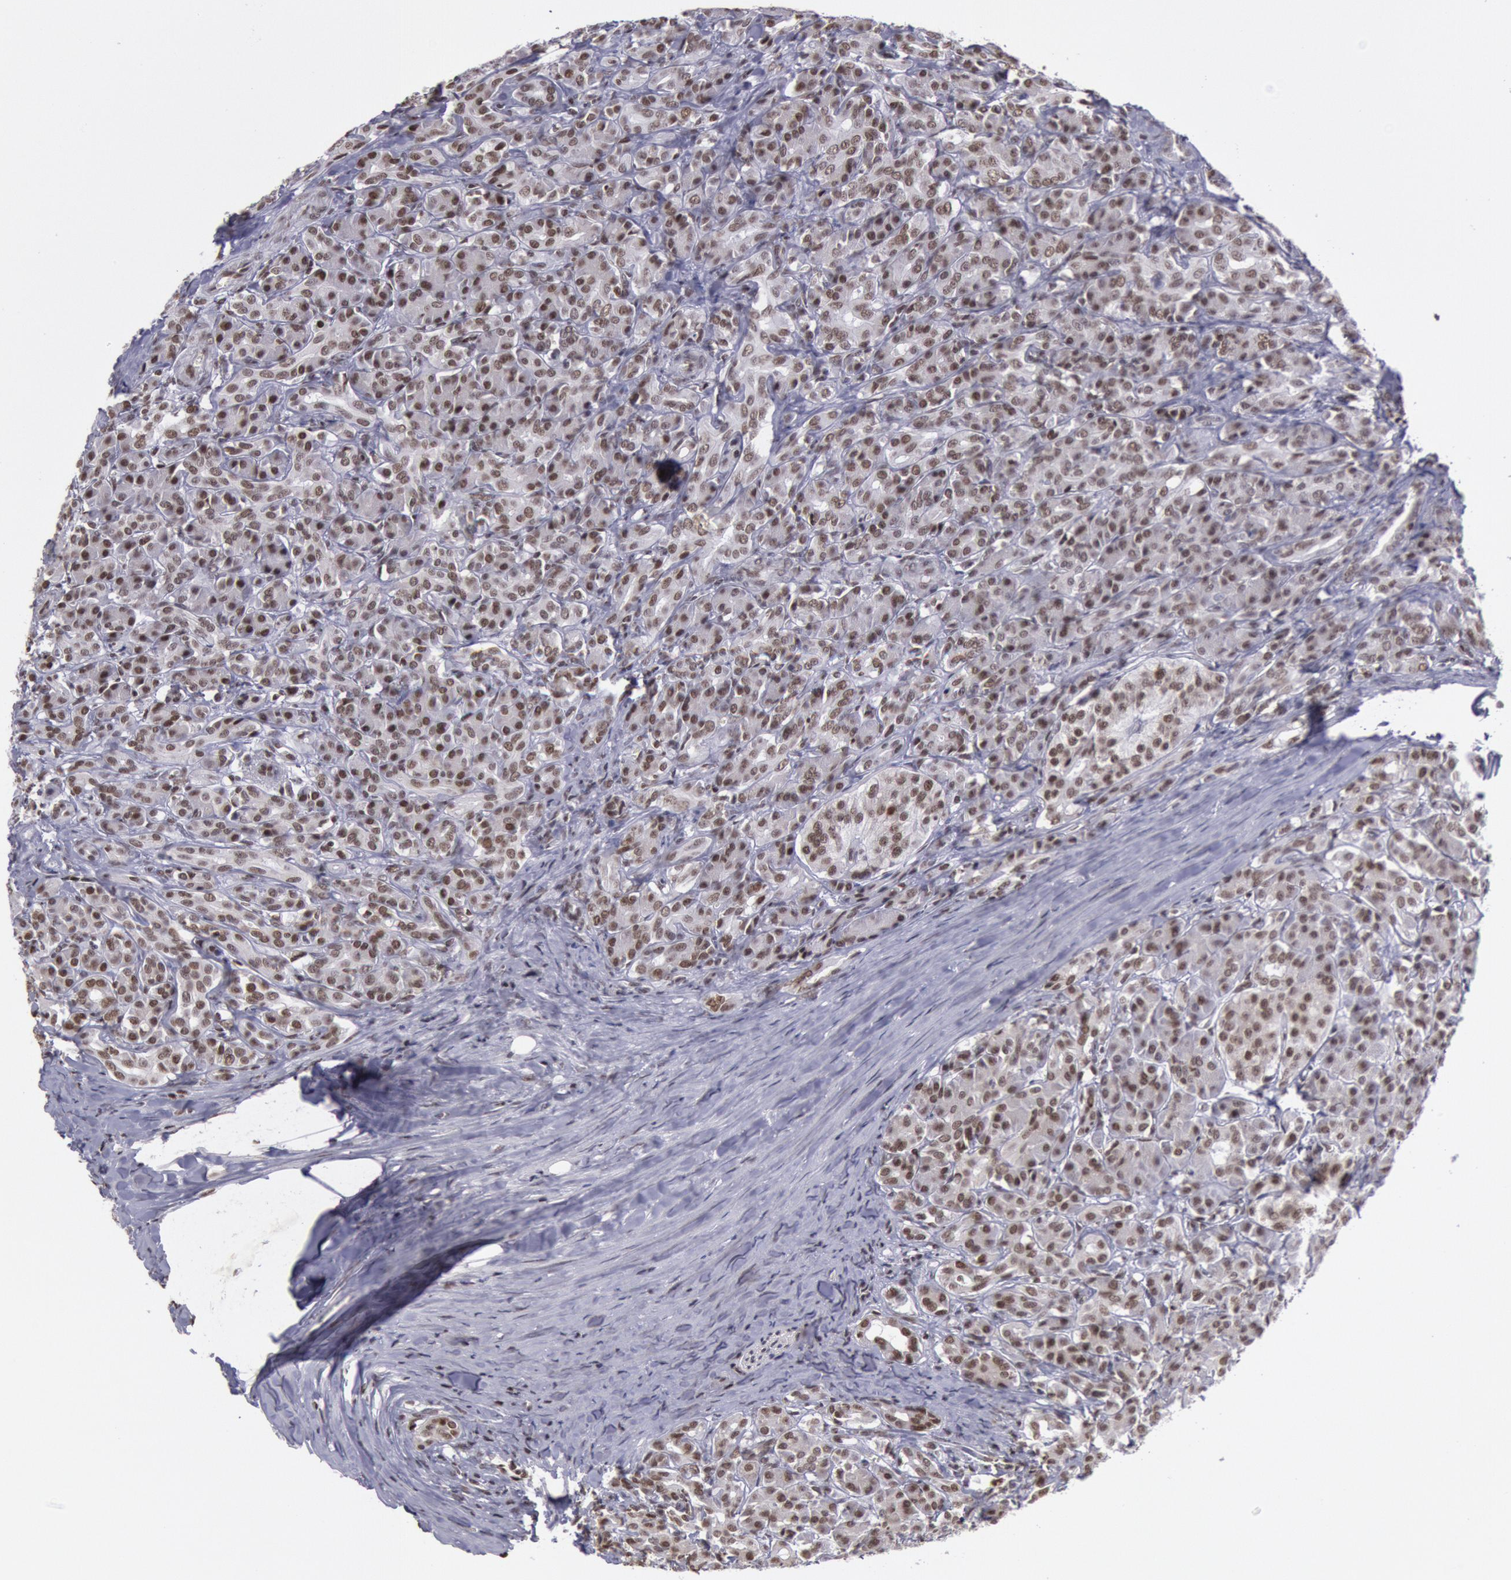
{"staining": {"intensity": "moderate", "quantity": ">75%", "location": "nuclear"}, "tissue": "pancreas", "cell_type": "Exocrine glandular cells", "image_type": "normal", "snomed": [{"axis": "morphology", "description": "Normal tissue, NOS"}, {"axis": "topography", "description": "Lymph node"}, {"axis": "topography", "description": "Pancreas"}], "caption": "Protein staining of unremarkable pancreas exhibits moderate nuclear positivity in about >75% of exocrine glandular cells. The staining was performed using DAB, with brown indicating positive protein expression. Nuclei are stained blue with hematoxylin.", "gene": "NKAP", "patient": {"sex": "male", "age": 59}}